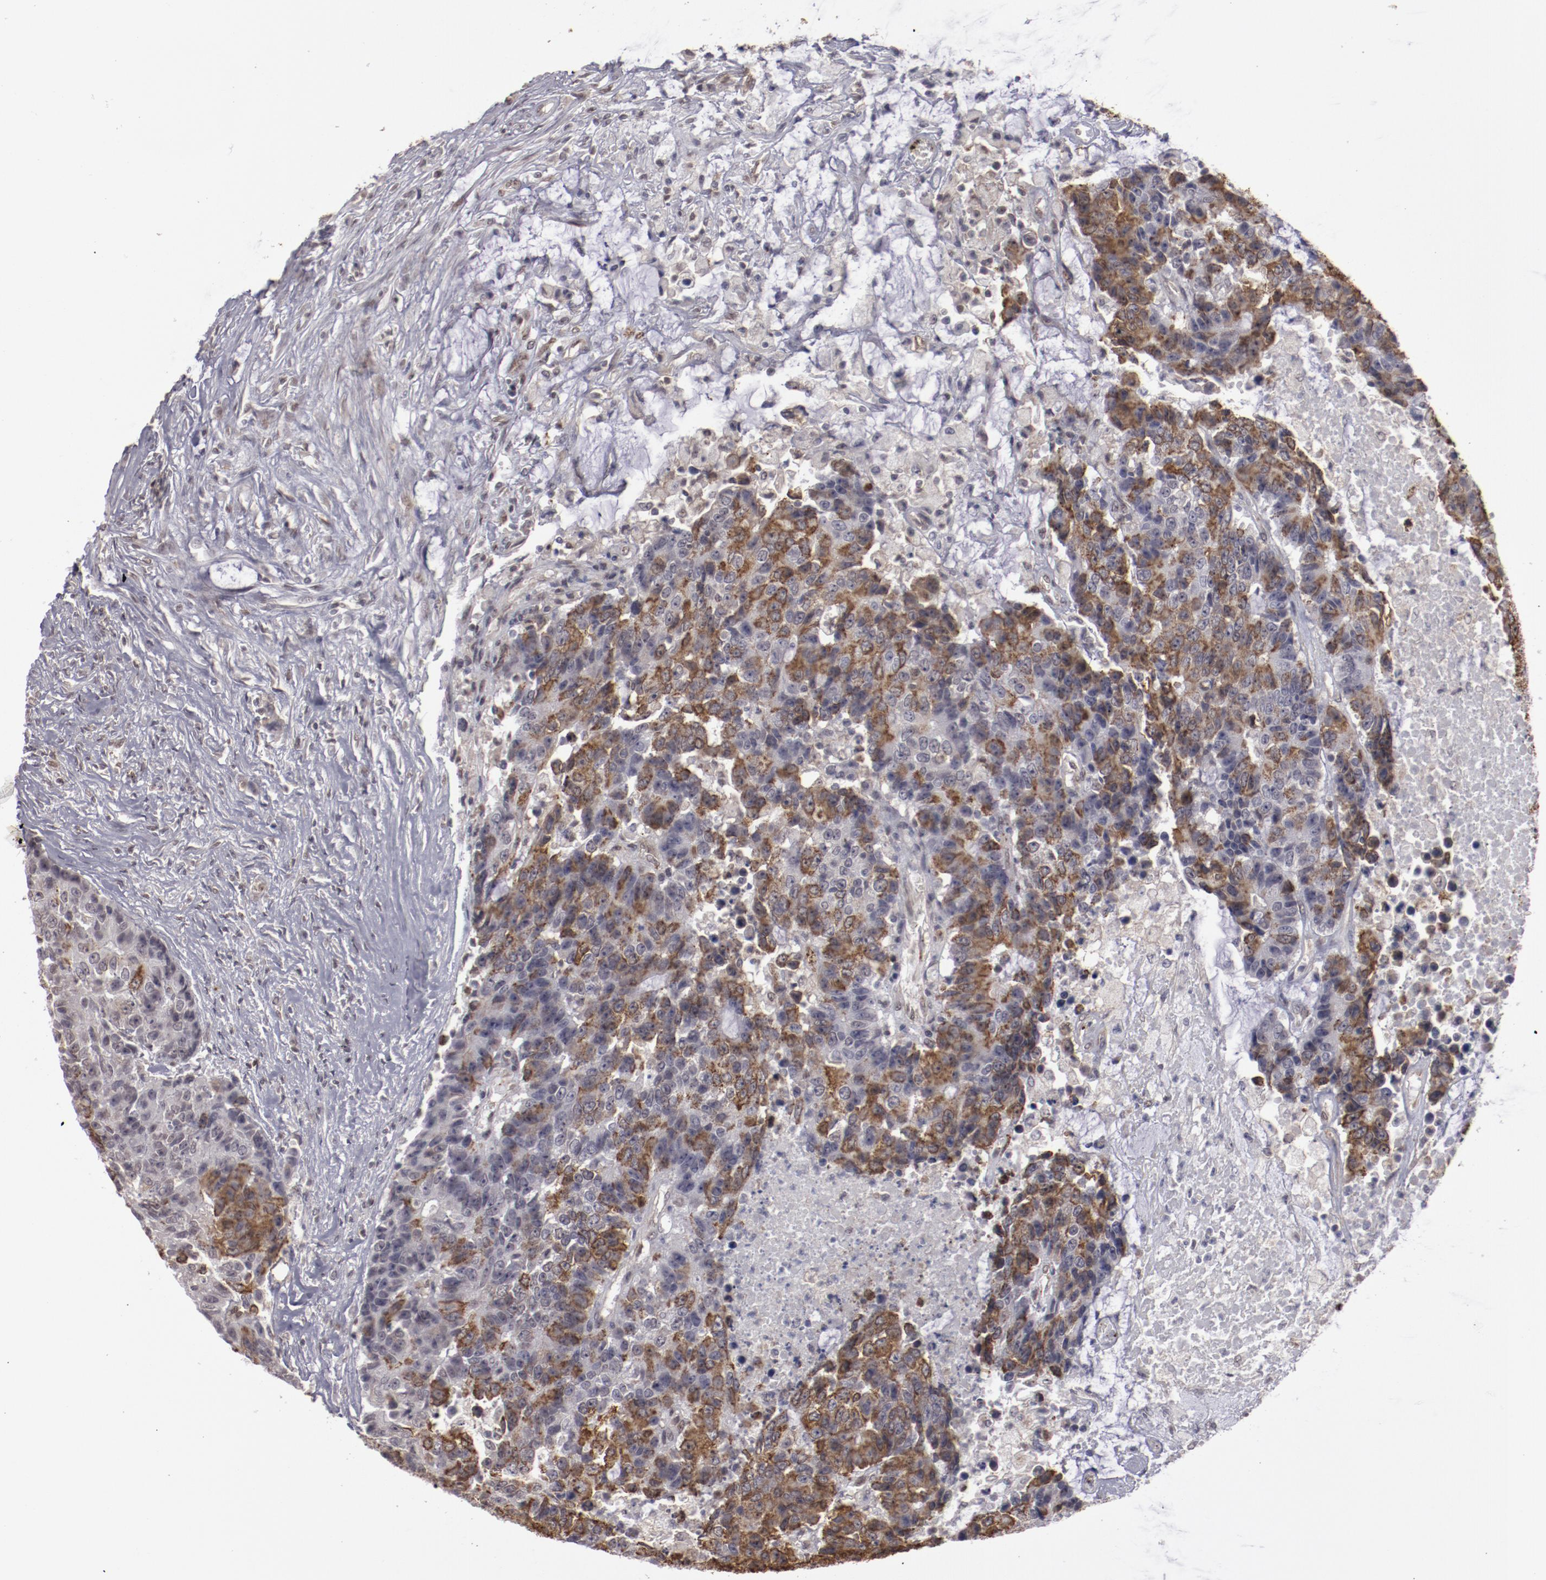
{"staining": {"intensity": "moderate", "quantity": "25%-75%", "location": "cytoplasmic/membranous"}, "tissue": "colorectal cancer", "cell_type": "Tumor cells", "image_type": "cancer", "snomed": [{"axis": "morphology", "description": "Adenocarcinoma, NOS"}, {"axis": "topography", "description": "Colon"}], "caption": "Immunohistochemical staining of human adenocarcinoma (colorectal) reveals moderate cytoplasmic/membranous protein expression in about 25%-75% of tumor cells.", "gene": "LEF1", "patient": {"sex": "female", "age": 86}}